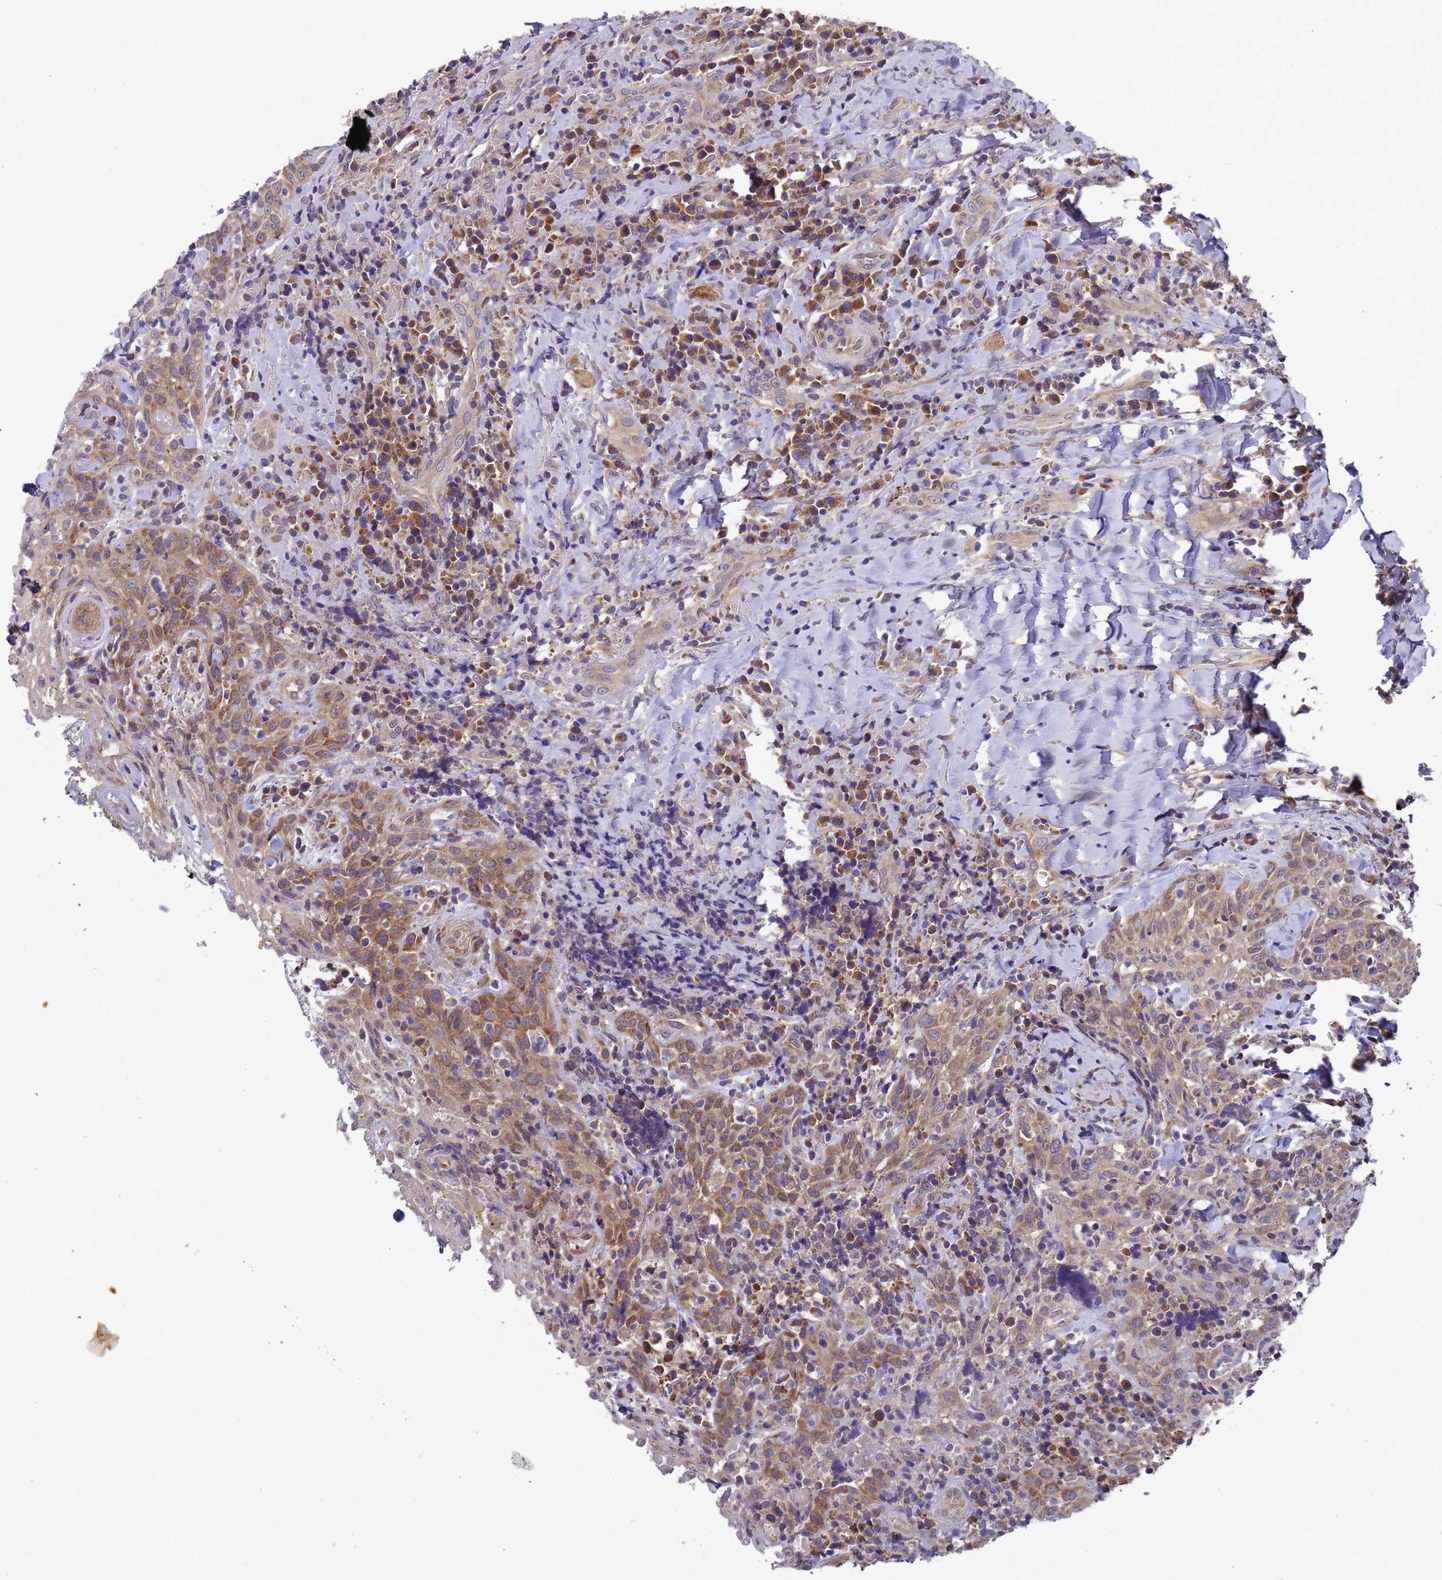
{"staining": {"intensity": "moderate", "quantity": ">75%", "location": "cytoplasmic/membranous"}, "tissue": "head and neck cancer", "cell_type": "Tumor cells", "image_type": "cancer", "snomed": [{"axis": "morphology", "description": "Squamous cell carcinoma, NOS"}, {"axis": "topography", "description": "Head-Neck"}], "caption": "Immunohistochemical staining of head and neck cancer (squamous cell carcinoma) demonstrates moderate cytoplasmic/membranous protein staining in about >75% of tumor cells. (DAB = brown stain, brightfield microscopy at high magnification).", "gene": "DCAF12L2", "patient": {"sex": "female", "age": 70}}